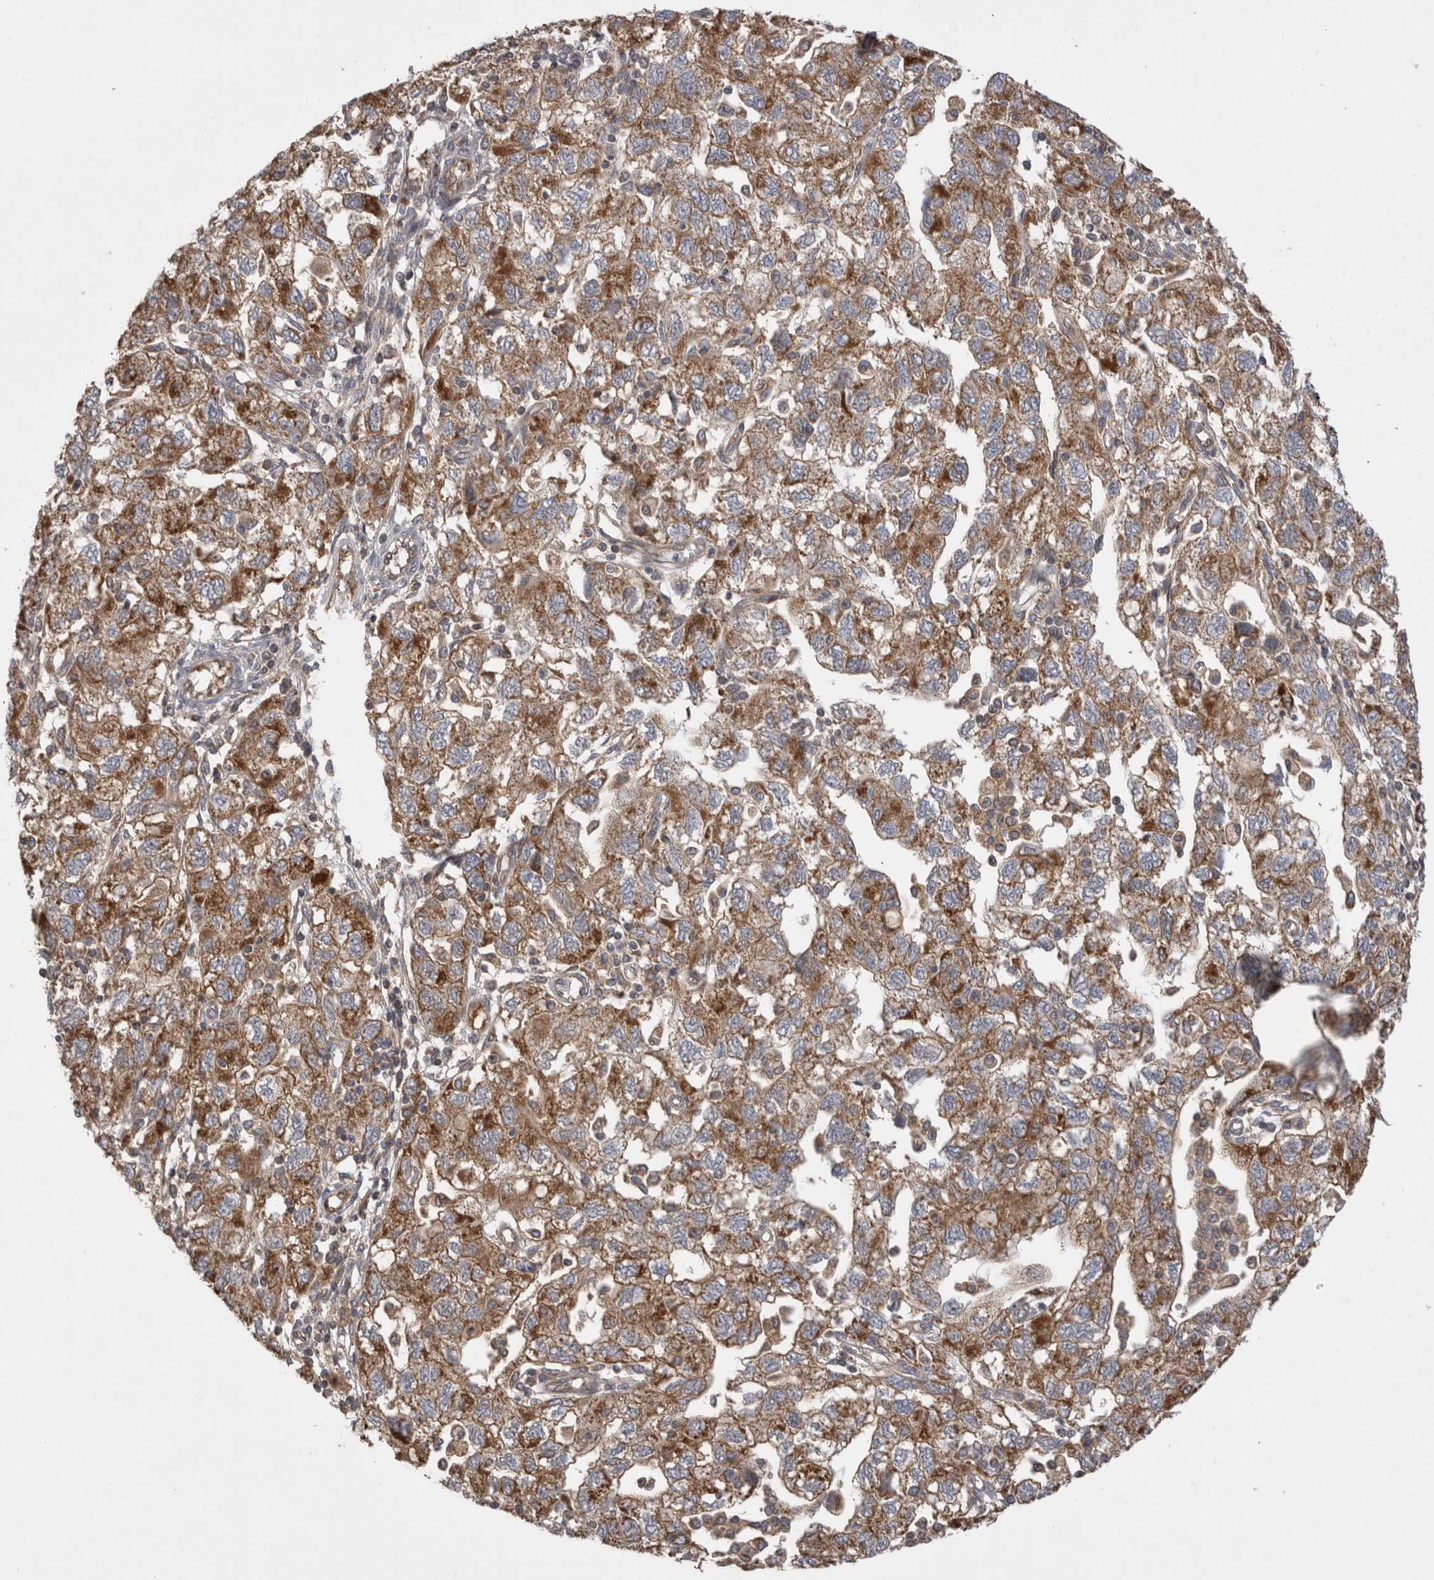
{"staining": {"intensity": "moderate", "quantity": ">75%", "location": "cytoplasmic/membranous"}, "tissue": "ovarian cancer", "cell_type": "Tumor cells", "image_type": "cancer", "snomed": [{"axis": "morphology", "description": "Carcinoma, NOS"}, {"axis": "morphology", "description": "Cystadenocarcinoma, serous, NOS"}, {"axis": "topography", "description": "Ovary"}], "caption": "Moderate cytoplasmic/membranous protein positivity is appreciated in about >75% of tumor cells in ovarian serous cystadenocarcinoma.", "gene": "DARS2", "patient": {"sex": "female", "age": 69}}